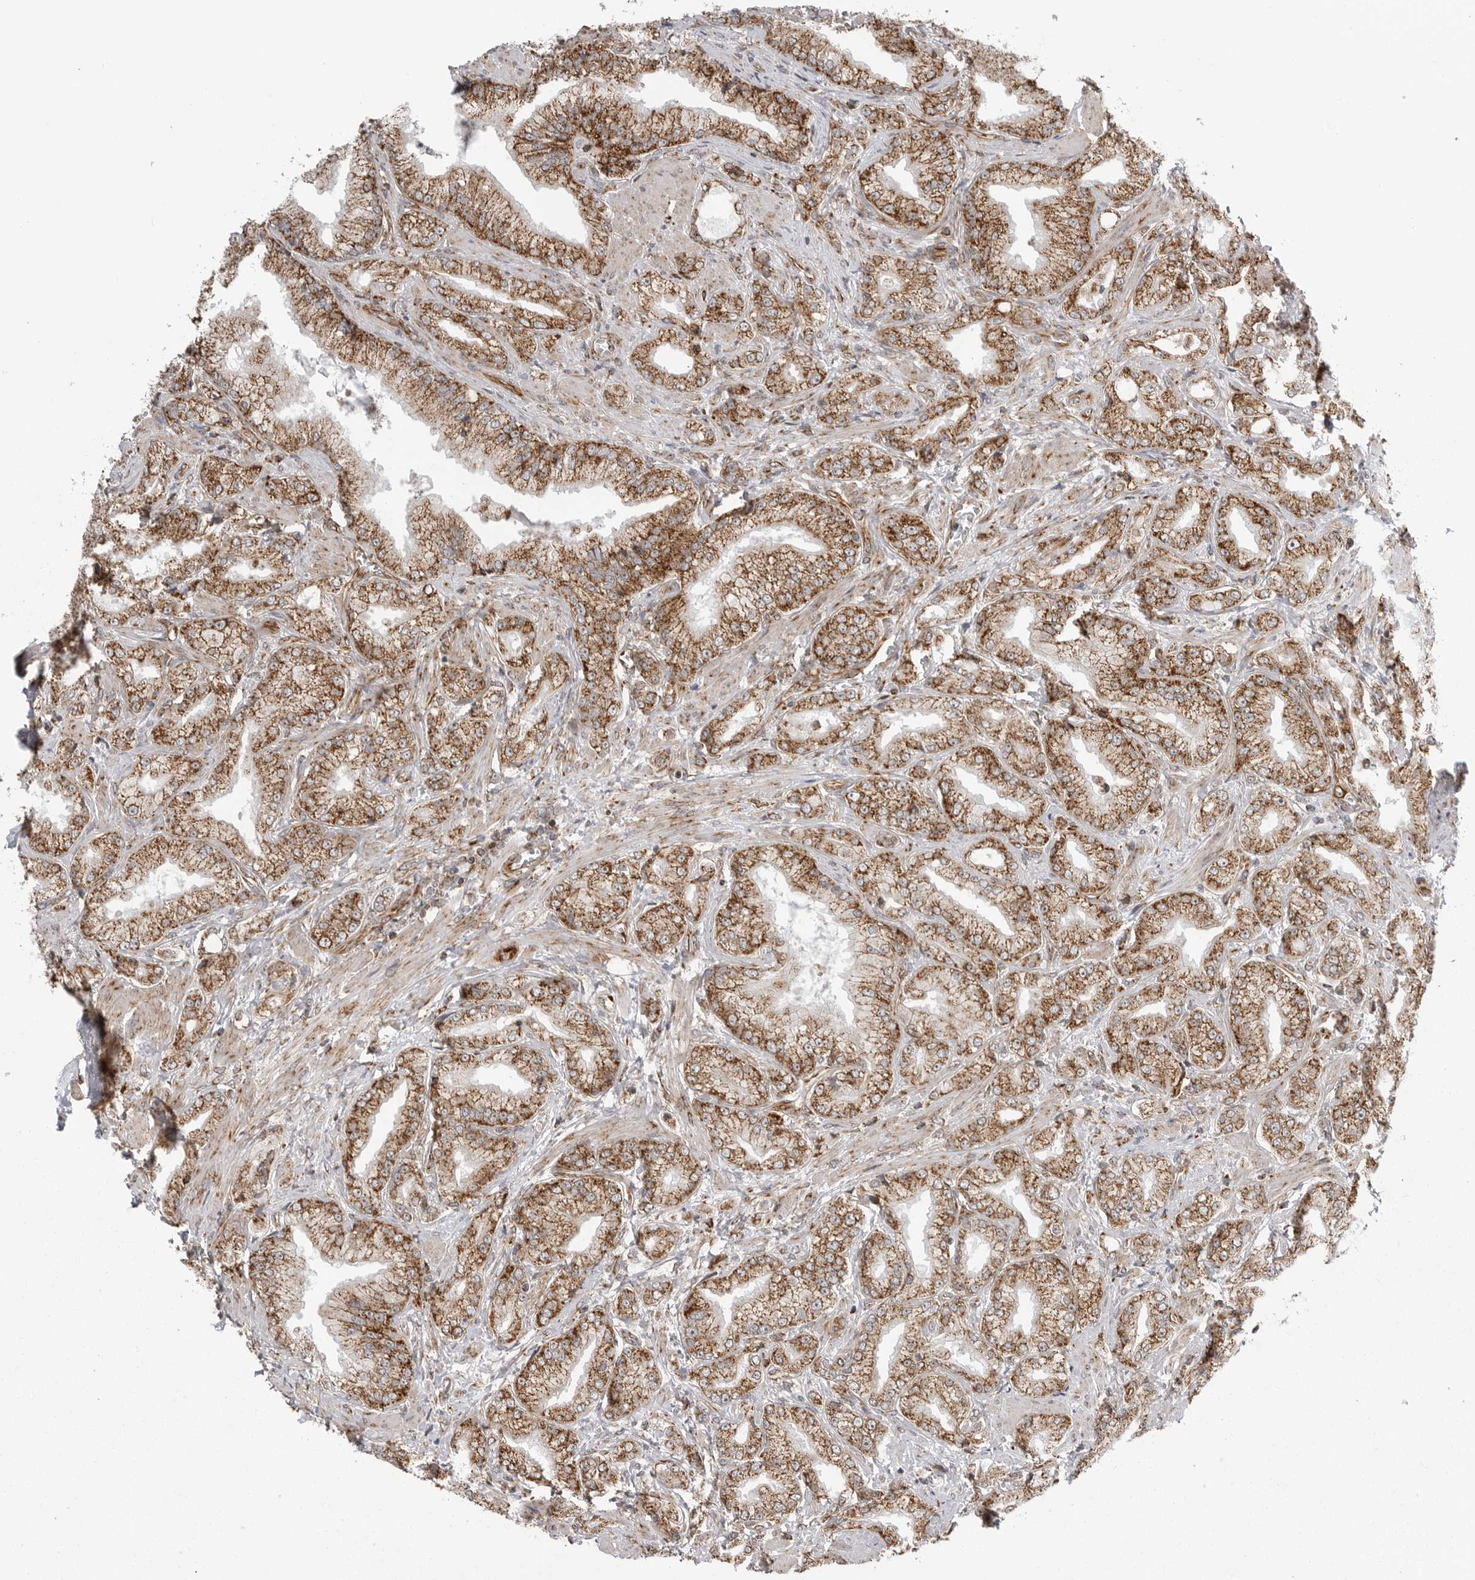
{"staining": {"intensity": "moderate", "quantity": ">75%", "location": "cytoplasmic/membranous"}, "tissue": "prostate cancer", "cell_type": "Tumor cells", "image_type": "cancer", "snomed": [{"axis": "morphology", "description": "Adenocarcinoma, Low grade"}, {"axis": "topography", "description": "Prostate"}], "caption": "Immunohistochemical staining of low-grade adenocarcinoma (prostate) reveals medium levels of moderate cytoplasmic/membranous protein expression in about >75% of tumor cells. (DAB (3,3'-diaminobenzidine) IHC, brown staining for protein, blue staining for nuclei).", "gene": "FH", "patient": {"sex": "male", "age": 62}}